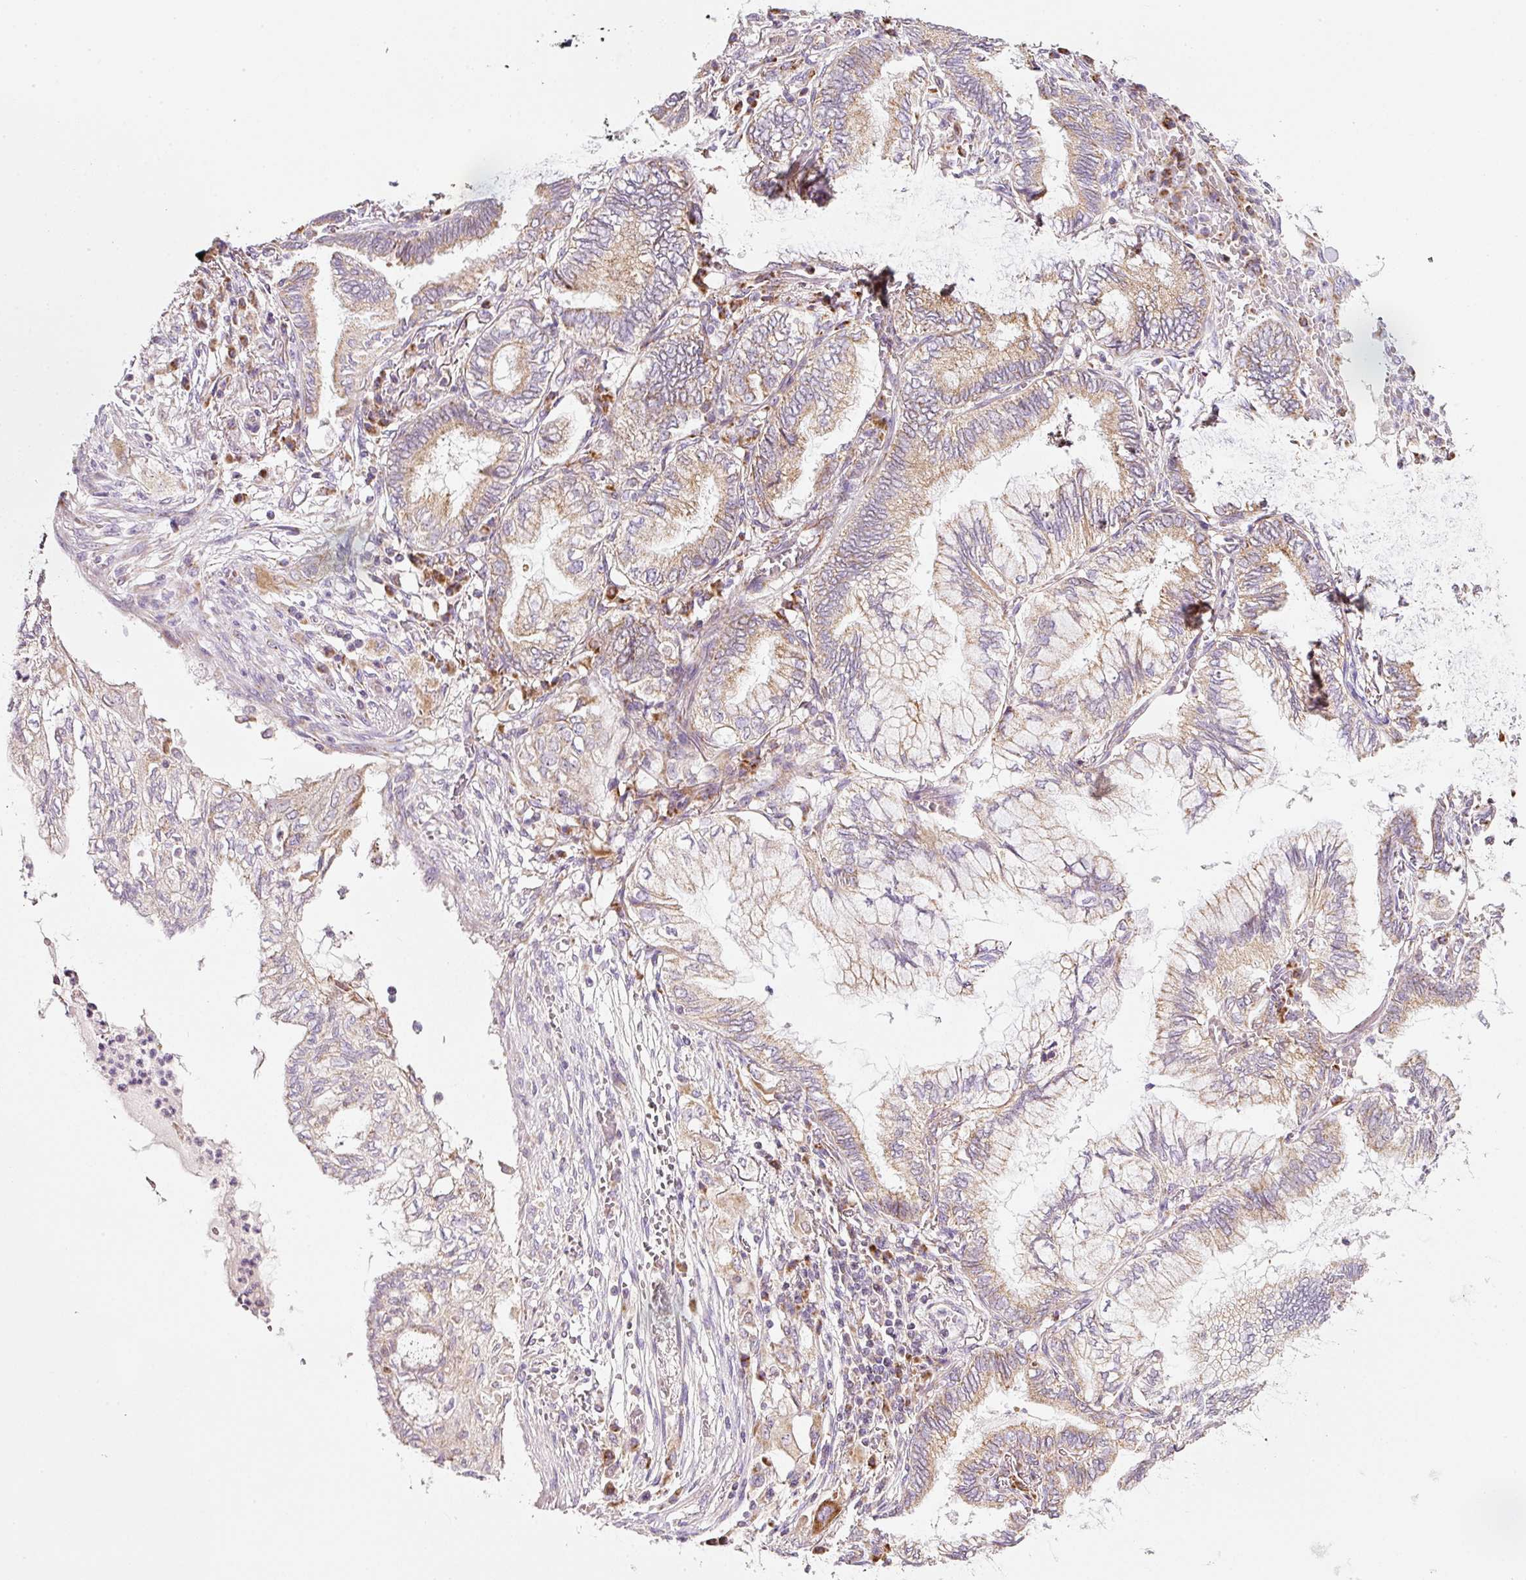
{"staining": {"intensity": "moderate", "quantity": "<25%", "location": "cytoplasmic/membranous"}, "tissue": "lung cancer", "cell_type": "Tumor cells", "image_type": "cancer", "snomed": [{"axis": "morphology", "description": "Adenocarcinoma, NOS"}, {"axis": "topography", "description": "Lung"}], "caption": "Immunohistochemistry staining of lung cancer, which reveals low levels of moderate cytoplasmic/membranous expression in about <25% of tumor cells indicating moderate cytoplasmic/membranous protein staining. The staining was performed using DAB (3,3'-diaminobenzidine) (brown) for protein detection and nuclei were counterstained in hematoxylin (blue).", "gene": "NDUFA1", "patient": {"sex": "female", "age": 70}}